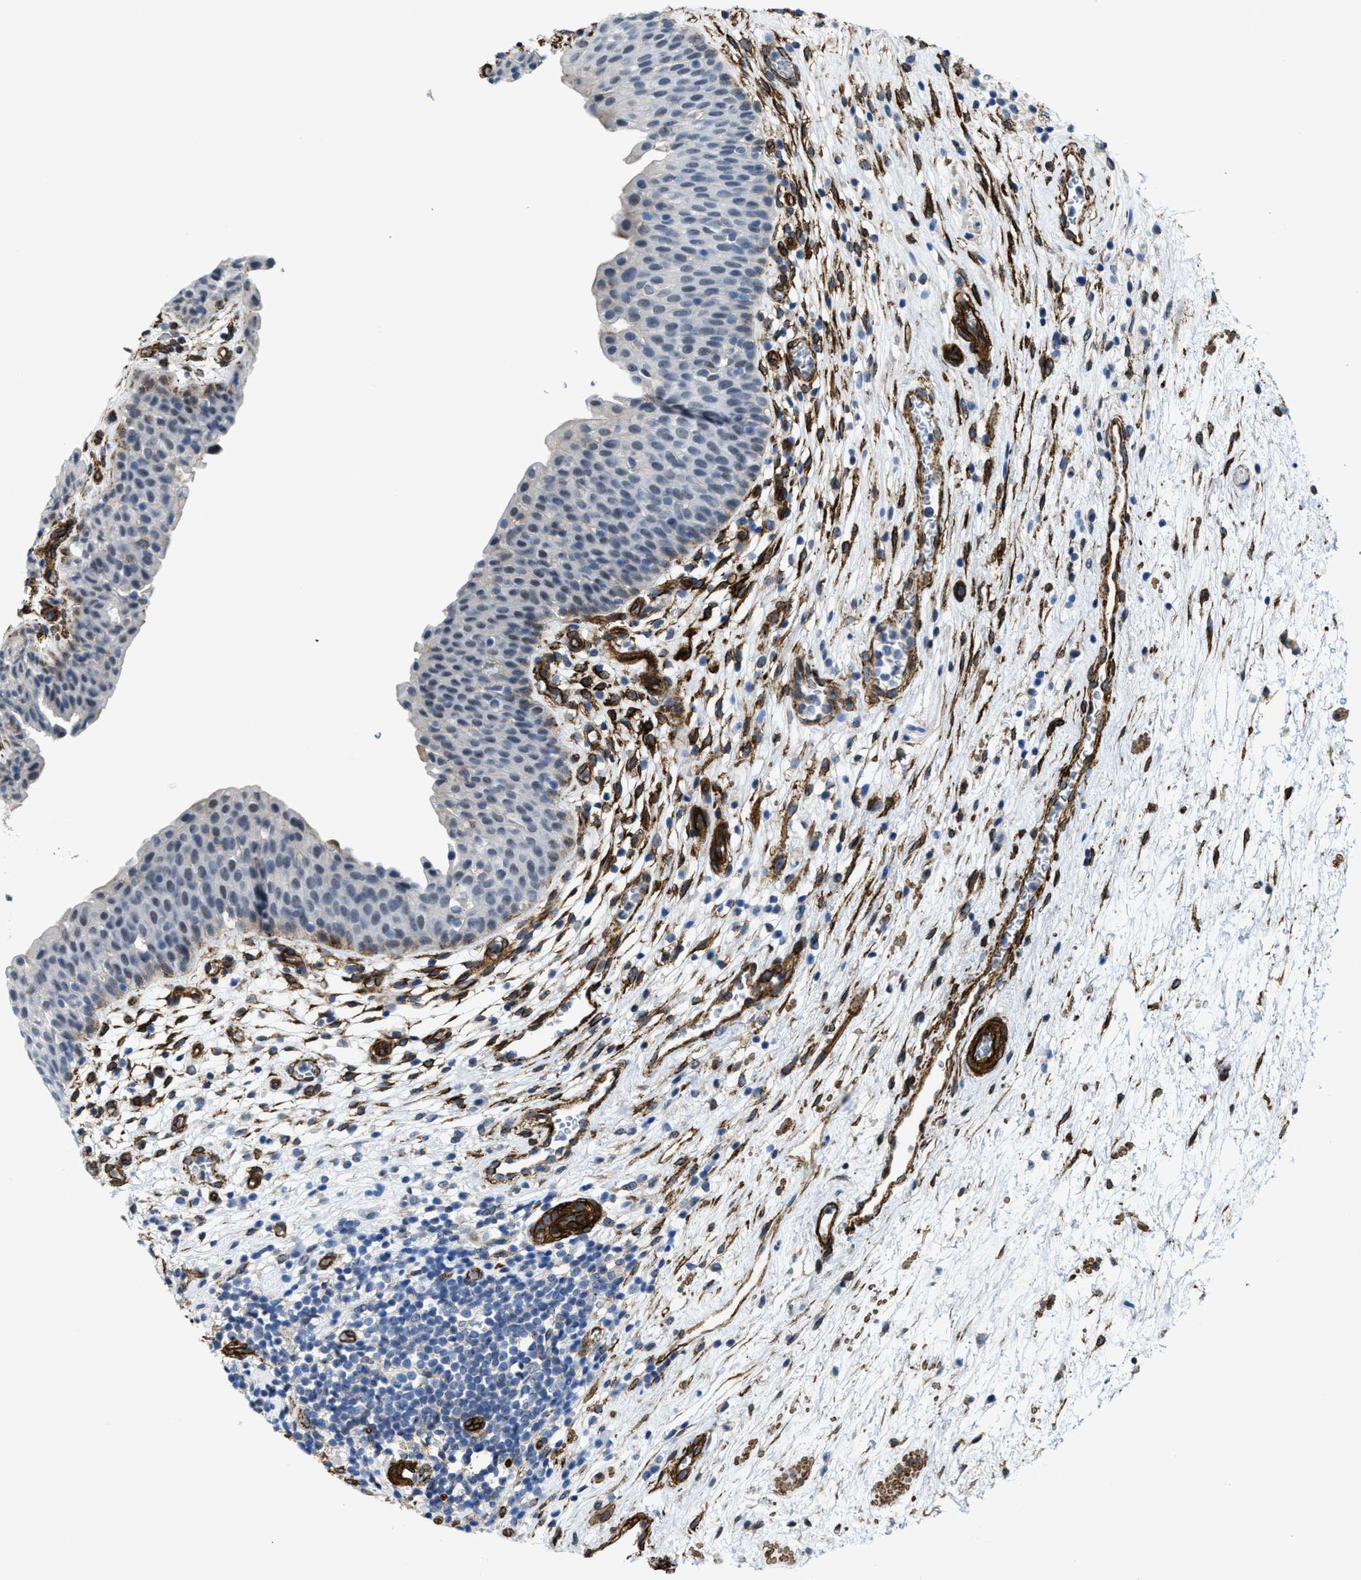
{"staining": {"intensity": "negative", "quantity": "none", "location": "none"}, "tissue": "urinary bladder", "cell_type": "Urothelial cells", "image_type": "normal", "snomed": [{"axis": "morphology", "description": "Normal tissue, NOS"}, {"axis": "topography", "description": "Urinary bladder"}], "caption": "Immunohistochemistry (IHC) micrograph of unremarkable human urinary bladder stained for a protein (brown), which shows no expression in urothelial cells.", "gene": "NAB1", "patient": {"sex": "male", "age": 37}}